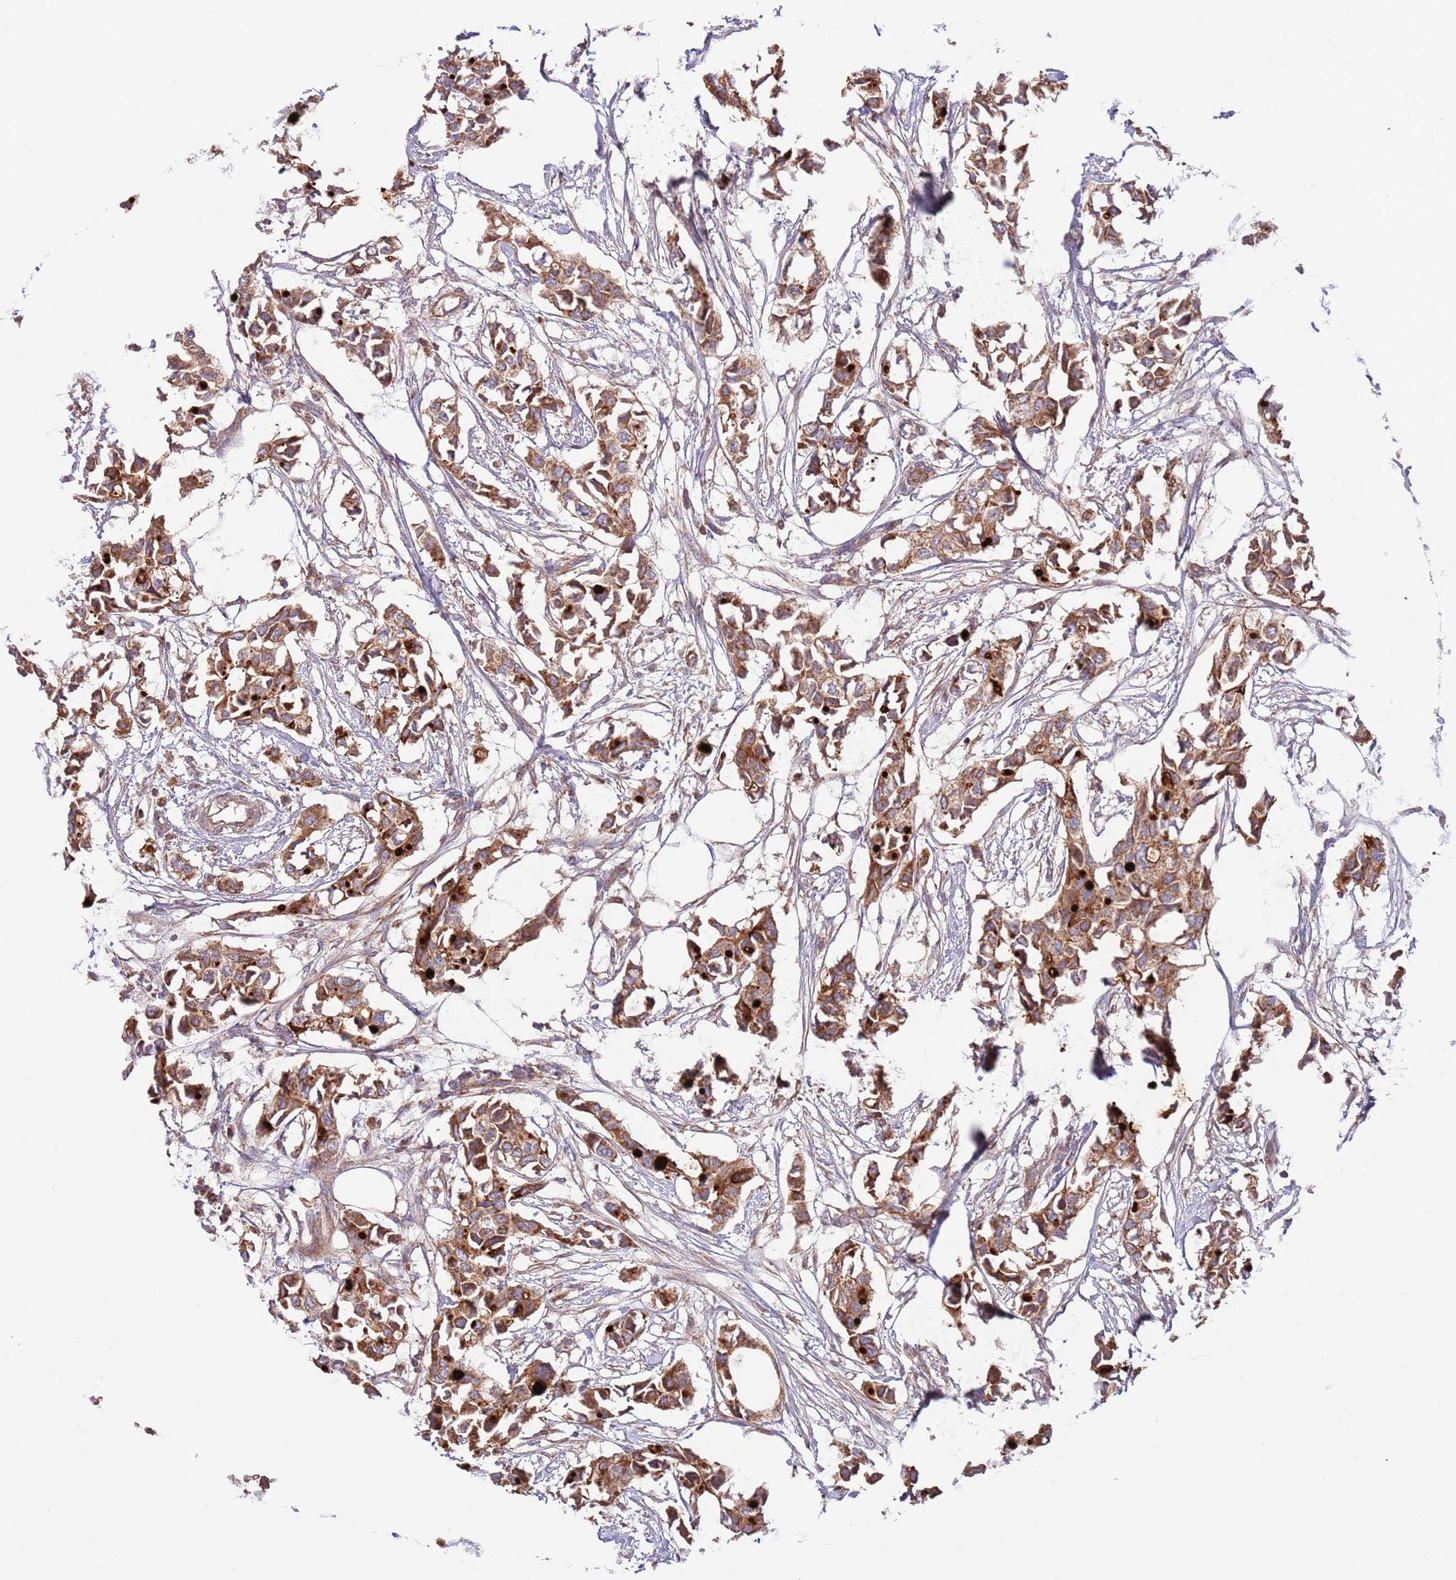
{"staining": {"intensity": "strong", "quantity": ">75%", "location": "cytoplasmic/membranous"}, "tissue": "breast cancer", "cell_type": "Tumor cells", "image_type": "cancer", "snomed": [{"axis": "morphology", "description": "Duct carcinoma"}, {"axis": "topography", "description": "Breast"}], "caption": "A histopathology image showing strong cytoplasmic/membranous expression in approximately >75% of tumor cells in breast cancer, as visualized by brown immunohistochemical staining.", "gene": "DNAJA3", "patient": {"sex": "female", "age": 41}}